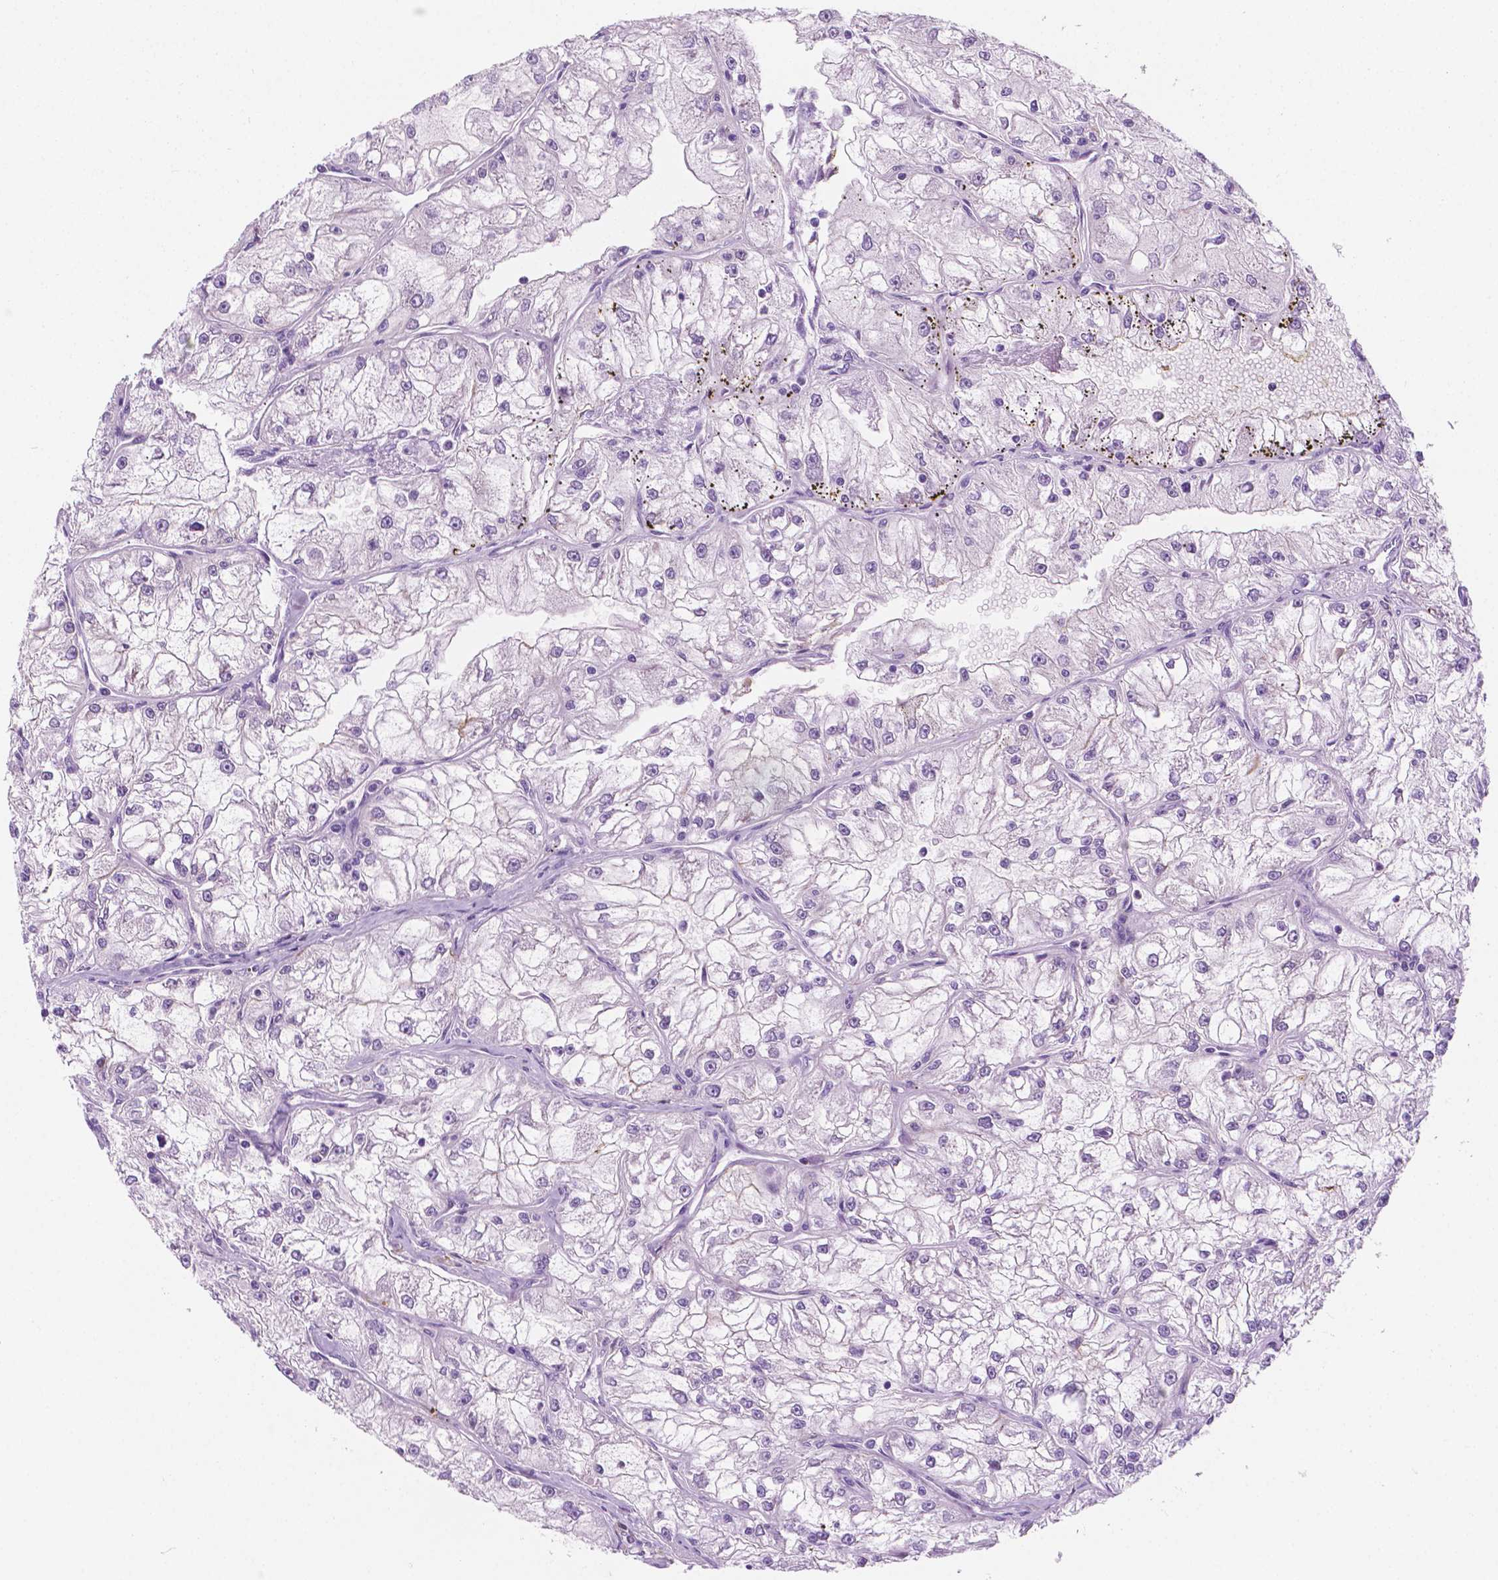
{"staining": {"intensity": "negative", "quantity": "none", "location": "none"}, "tissue": "renal cancer", "cell_type": "Tumor cells", "image_type": "cancer", "snomed": [{"axis": "morphology", "description": "Adenocarcinoma, NOS"}, {"axis": "topography", "description": "Kidney"}], "caption": "An image of human adenocarcinoma (renal) is negative for staining in tumor cells.", "gene": "EPPK1", "patient": {"sex": "female", "age": 72}}